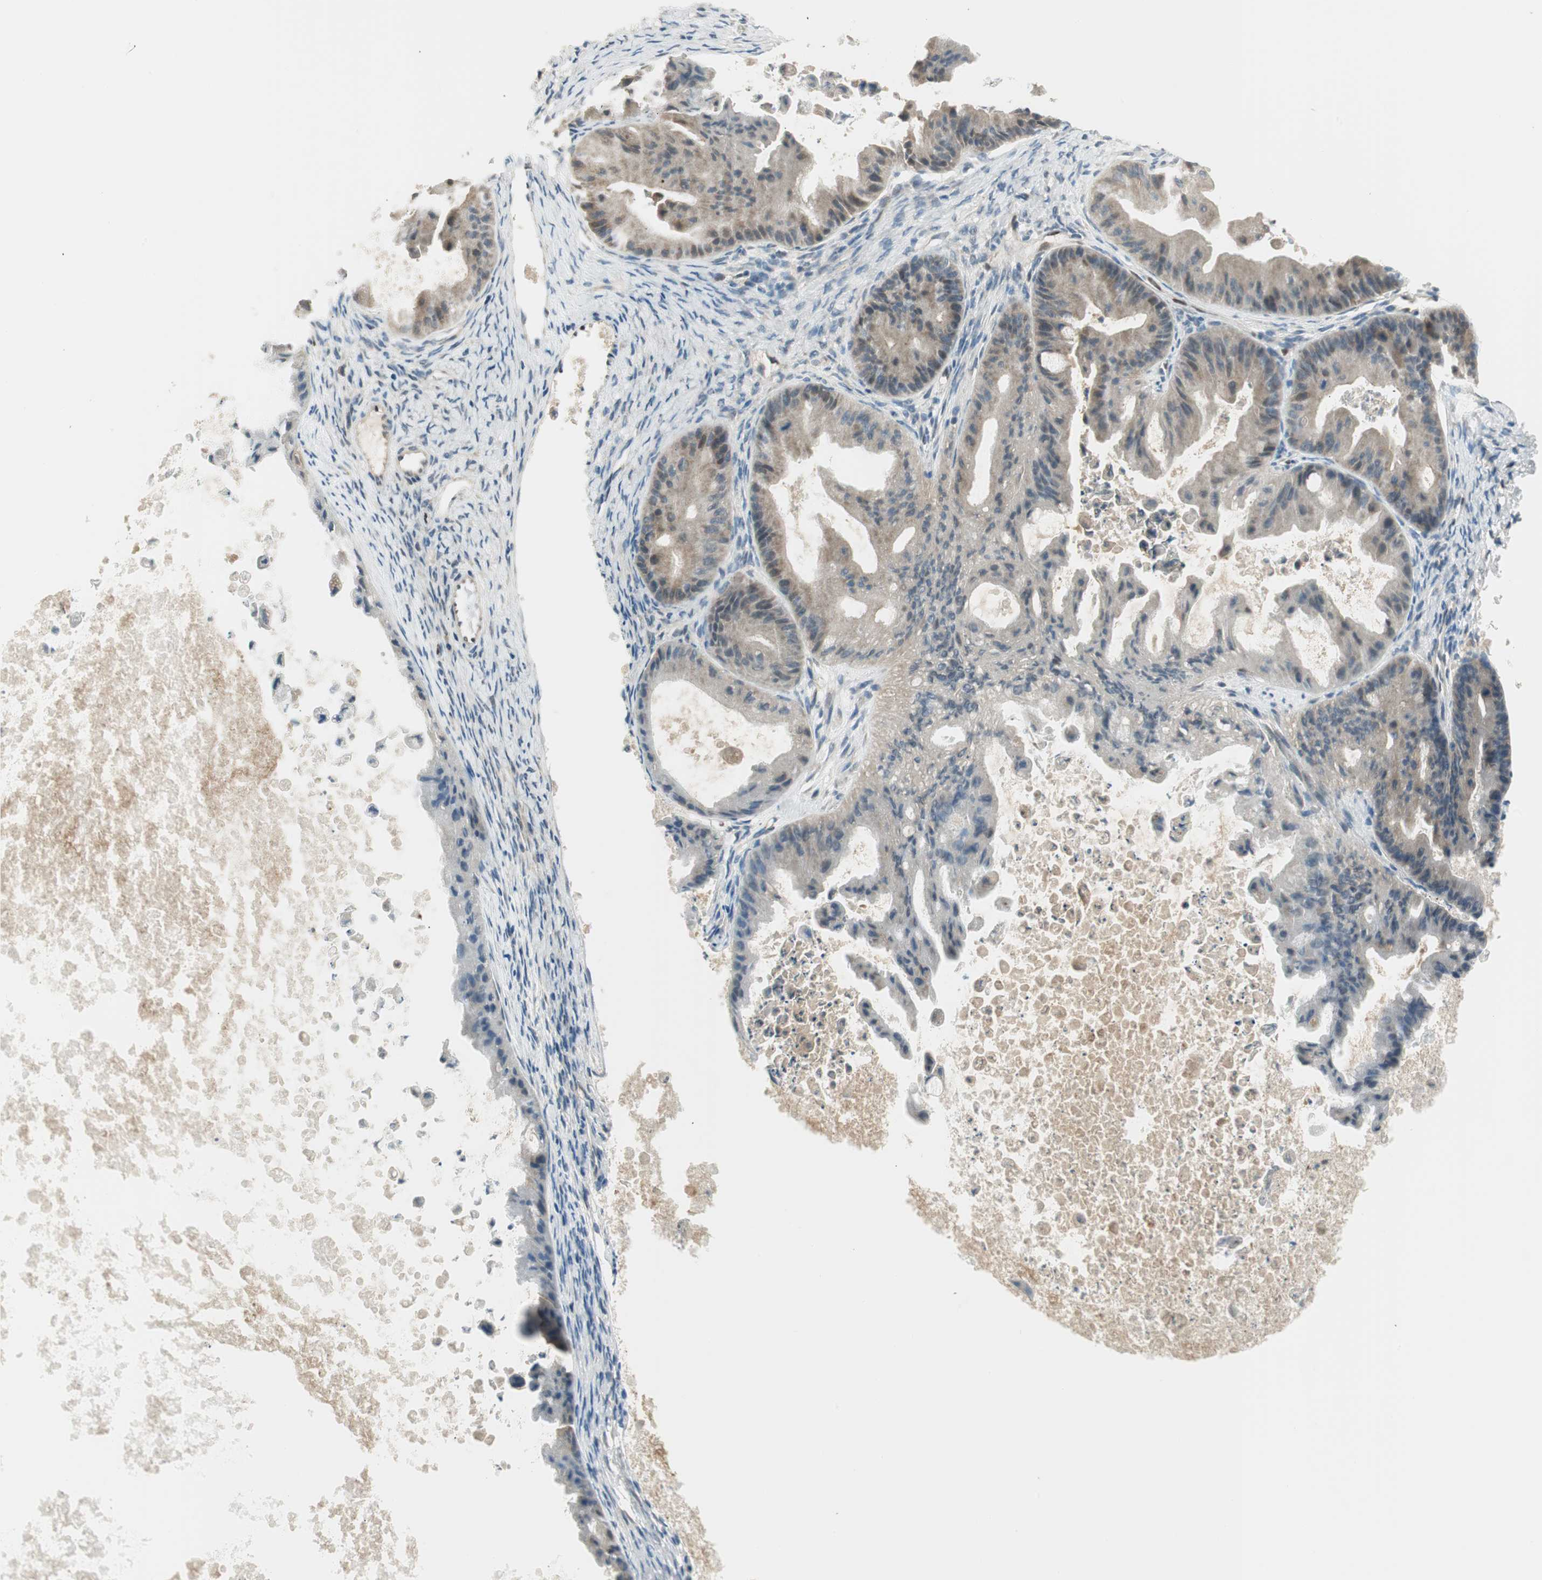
{"staining": {"intensity": "moderate", "quantity": "<25%", "location": "cytoplasmic/membranous"}, "tissue": "ovarian cancer", "cell_type": "Tumor cells", "image_type": "cancer", "snomed": [{"axis": "morphology", "description": "Cystadenocarcinoma, mucinous, NOS"}, {"axis": "topography", "description": "Ovary"}], "caption": "Moderate cytoplasmic/membranous staining is seen in approximately <25% of tumor cells in ovarian cancer (mucinous cystadenocarcinoma).", "gene": "LTA4H", "patient": {"sex": "female", "age": 37}}